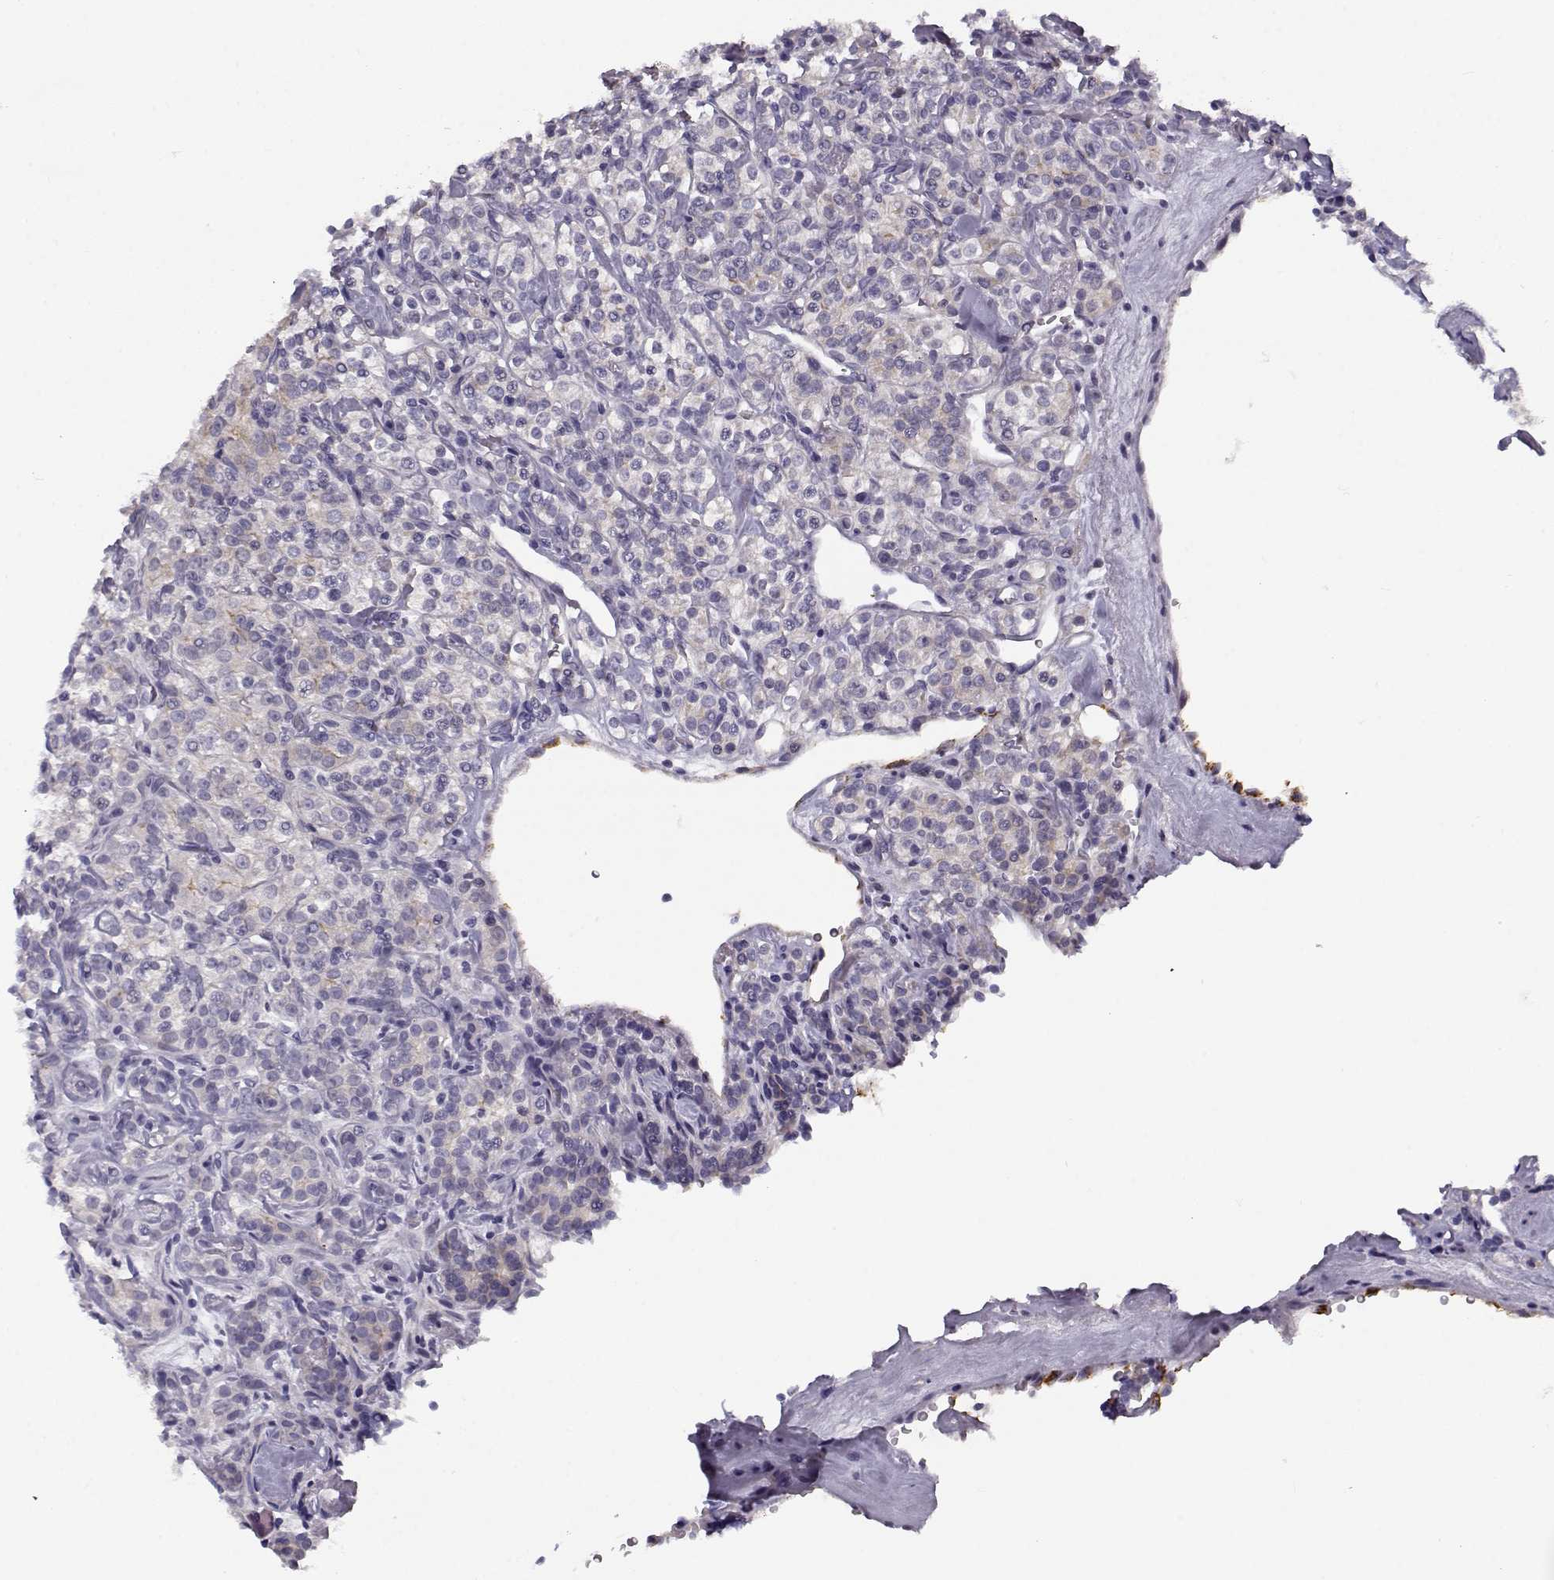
{"staining": {"intensity": "negative", "quantity": "none", "location": "none"}, "tissue": "renal cancer", "cell_type": "Tumor cells", "image_type": "cancer", "snomed": [{"axis": "morphology", "description": "Adenocarcinoma, NOS"}, {"axis": "topography", "description": "Kidney"}], "caption": "IHC micrograph of neoplastic tissue: human renal cancer stained with DAB exhibits no significant protein expression in tumor cells.", "gene": "DDX25", "patient": {"sex": "male", "age": 77}}